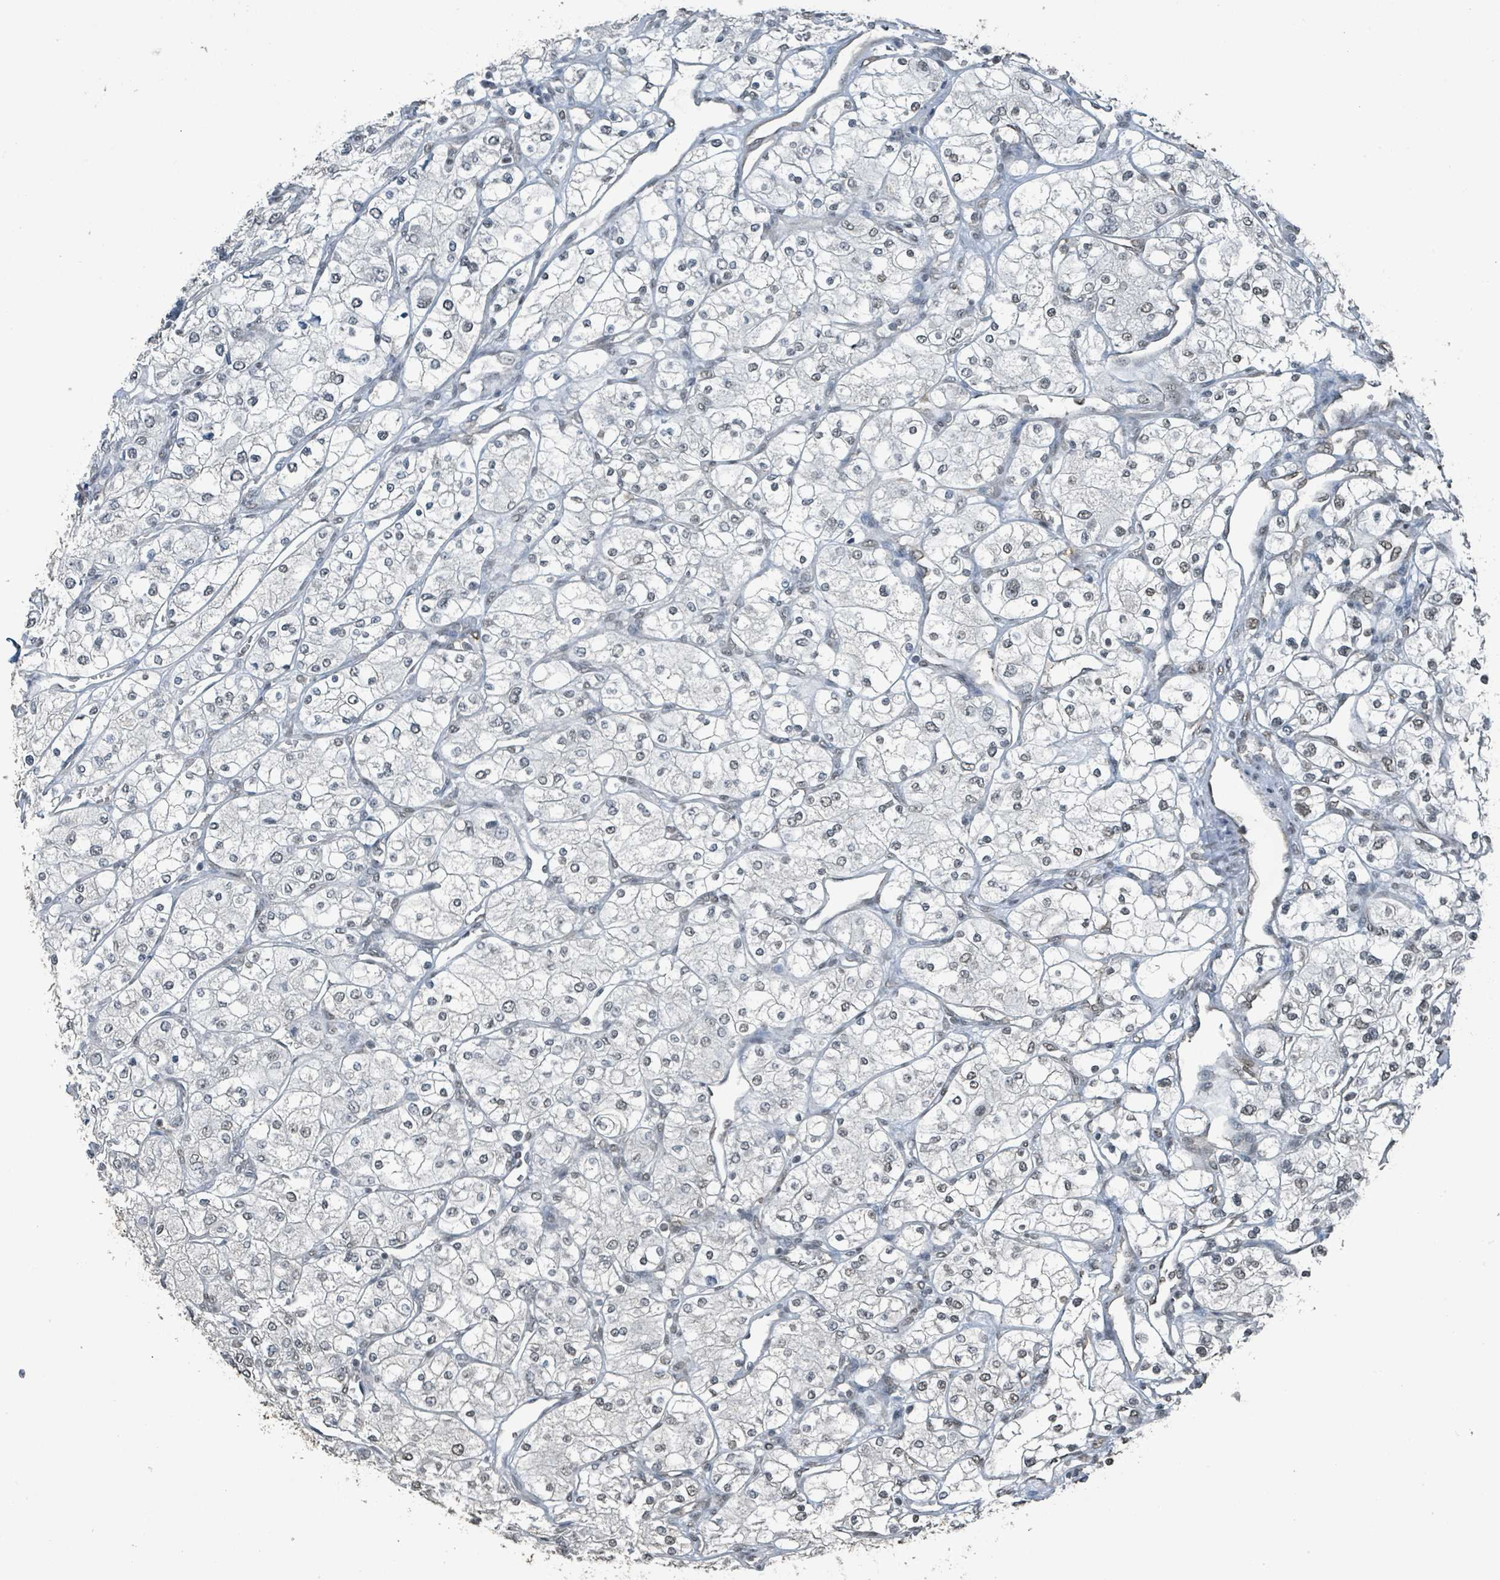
{"staining": {"intensity": "weak", "quantity": "<25%", "location": "nuclear"}, "tissue": "renal cancer", "cell_type": "Tumor cells", "image_type": "cancer", "snomed": [{"axis": "morphology", "description": "Adenocarcinoma, NOS"}, {"axis": "topography", "description": "Kidney"}], "caption": "Tumor cells show no significant protein expression in adenocarcinoma (renal).", "gene": "PHIP", "patient": {"sex": "male", "age": 80}}